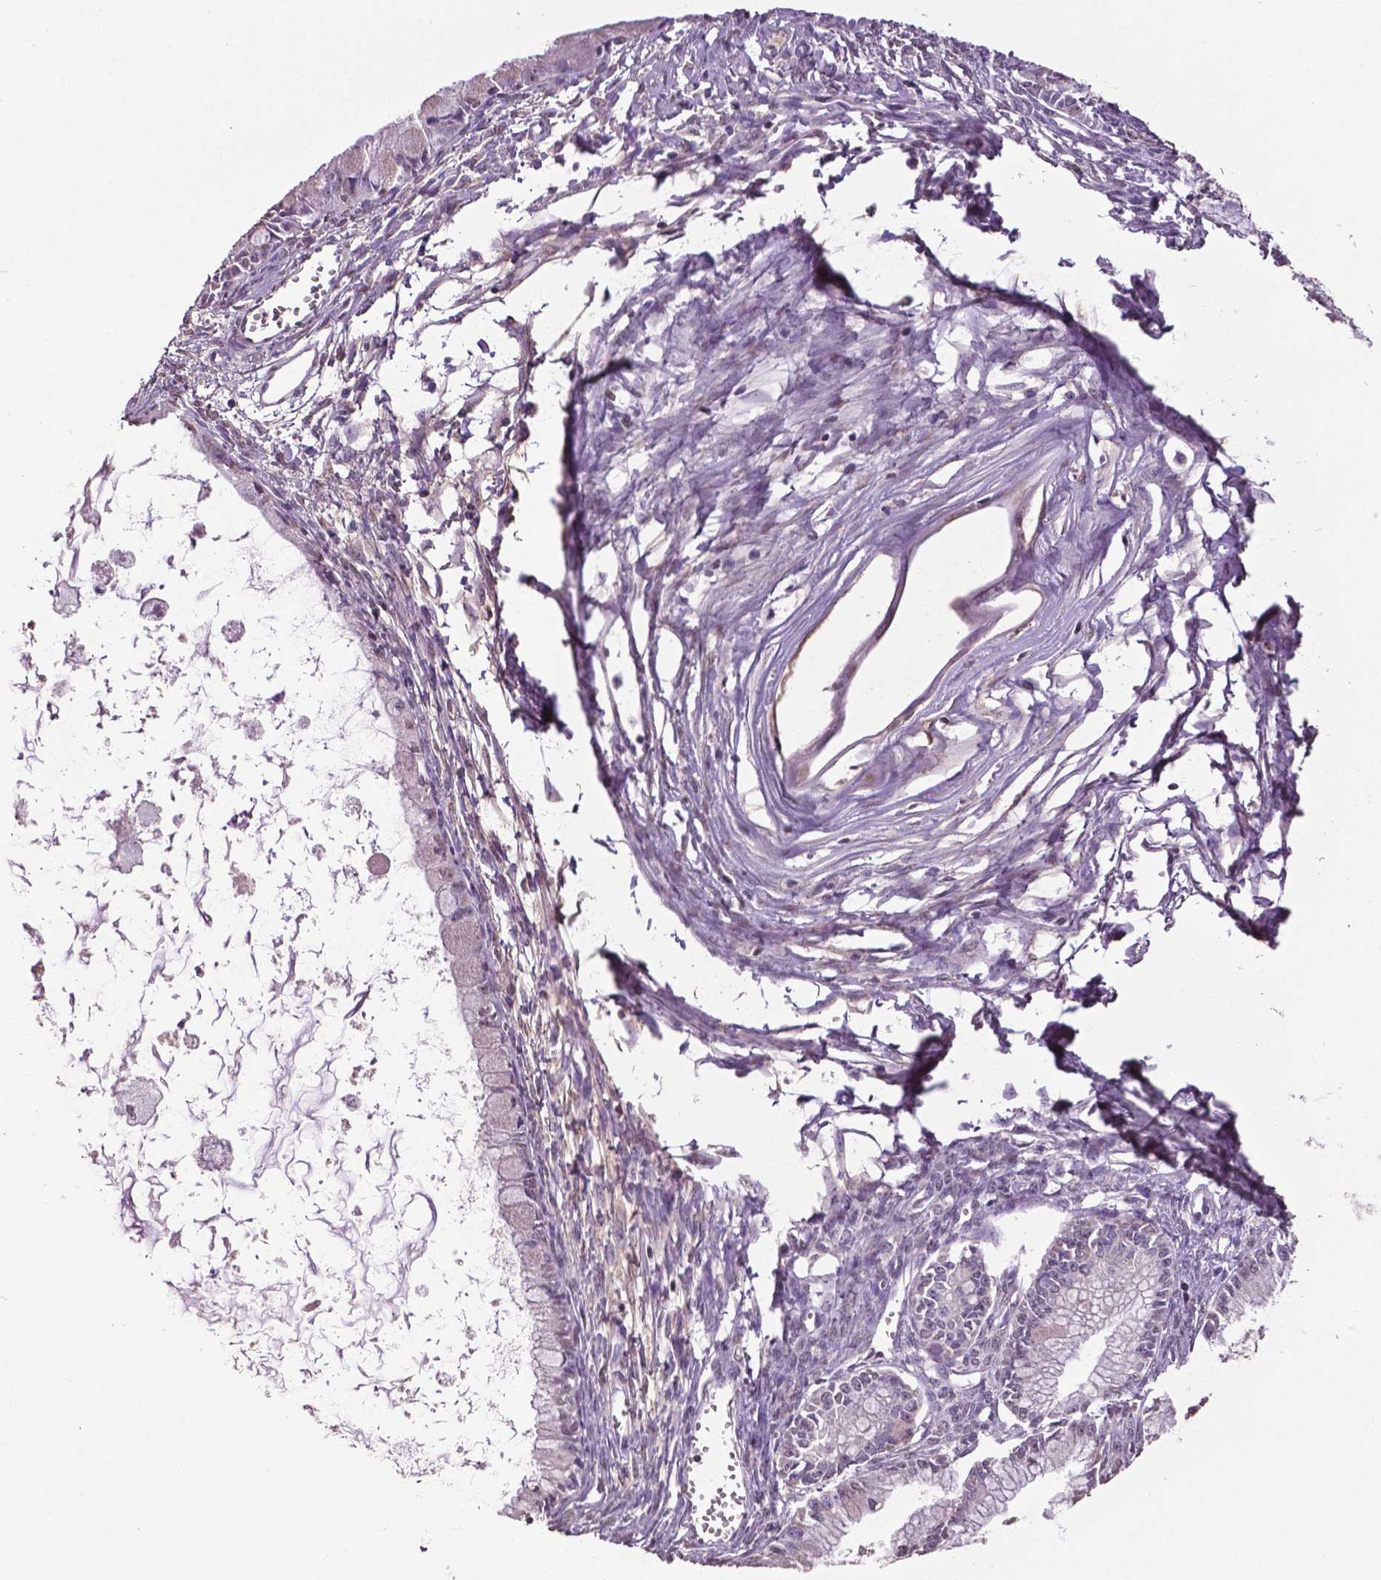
{"staining": {"intensity": "negative", "quantity": "none", "location": "none"}, "tissue": "ovarian cancer", "cell_type": "Tumor cells", "image_type": "cancer", "snomed": [{"axis": "morphology", "description": "Cystadenocarcinoma, mucinous, NOS"}, {"axis": "topography", "description": "Ovary"}], "caption": "This is an immunohistochemistry (IHC) histopathology image of human ovarian cancer (mucinous cystadenocarcinoma). There is no positivity in tumor cells.", "gene": "RUNX3", "patient": {"sex": "female", "age": 34}}